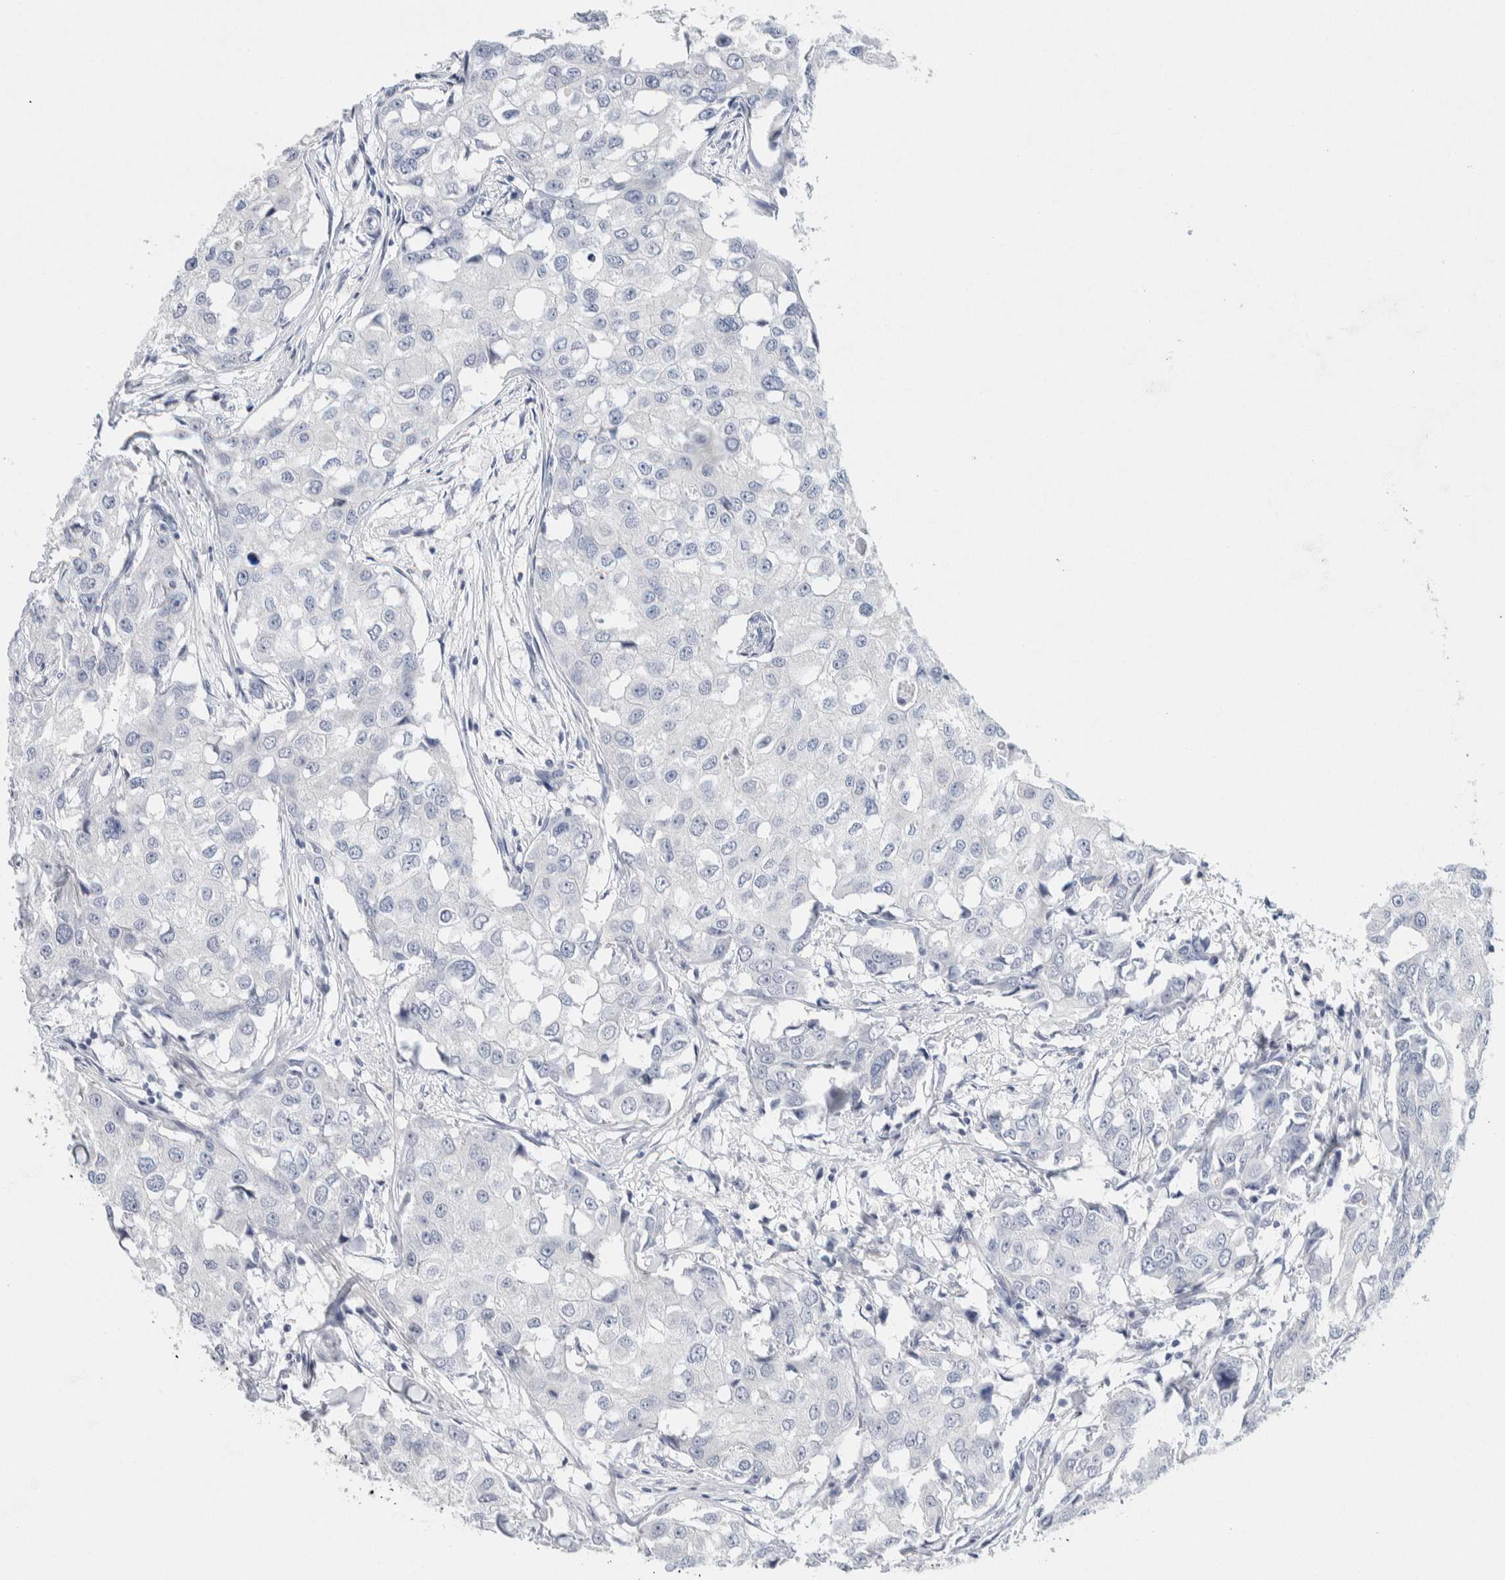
{"staining": {"intensity": "negative", "quantity": "none", "location": "none"}, "tissue": "breast cancer", "cell_type": "Tumor cells", "image_type": "cancer", "snomed": [{"axis": "morphology", "description": "Duct carcinoma"}, {"axis": "topography", "description": "Breast"}], "caption": "The micrograph reveals no staining of tumor cells in breast infiltrating ductal carcinoma. (DAB IHC, high magnification).", "gene": "SCN2A", "patient": {"sex": "female", "age": 27}}